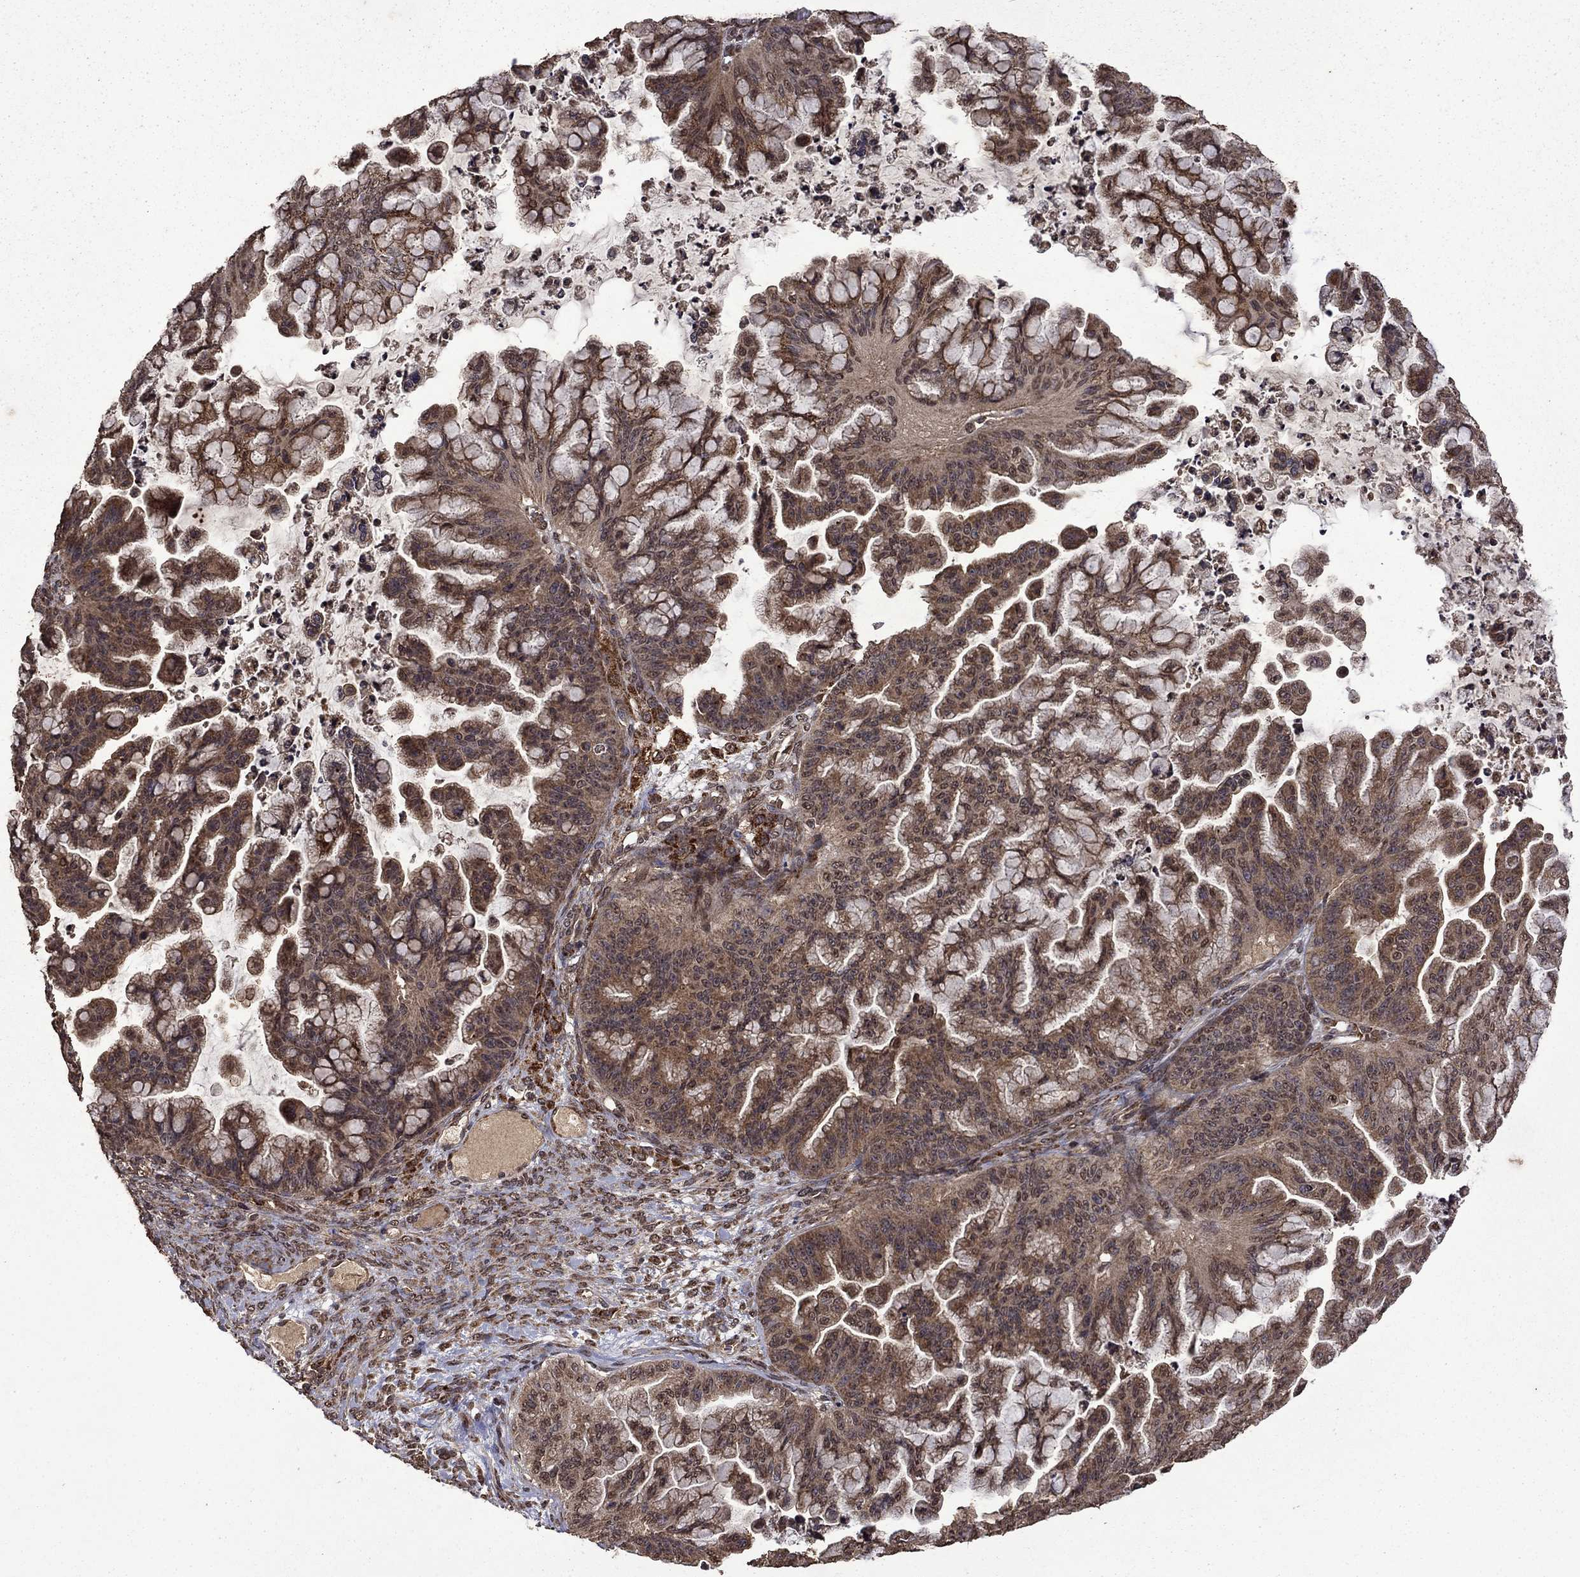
{"staining": {"intensity": "strong", "quantity": "25%-75%", "location": "cytoplasmic/membranous"}, "tissue": "ovarian cancer", "cell_type": "Tumor cells", "image_type": "cancer", "snomed": [{"axis": "morphology", "description": "Cystadenocarcinoma, mucinous, NOS"}, {"axis": "topography", "description": "Ovary"}], "caption": "High-magnification brightfield microscopy of ovarian cancer (mucinous cystadenocarcinoma) stained with DAB (3,3'-diaminobenzidine) (brown) and counterstained with hematoxylin (blue). tumor cells exhibit strong cytoplasmic/membranous positivity is present in approximately25%-75% of cells. The staining is performed using DAB (3,3'-diaminobenzidine) brown chromogen to label protein expression. The nuclei are counter-stained blue using hematoxylin.", "gene": "ITM2B", "patient": {"sex": "female", "age": 67}}